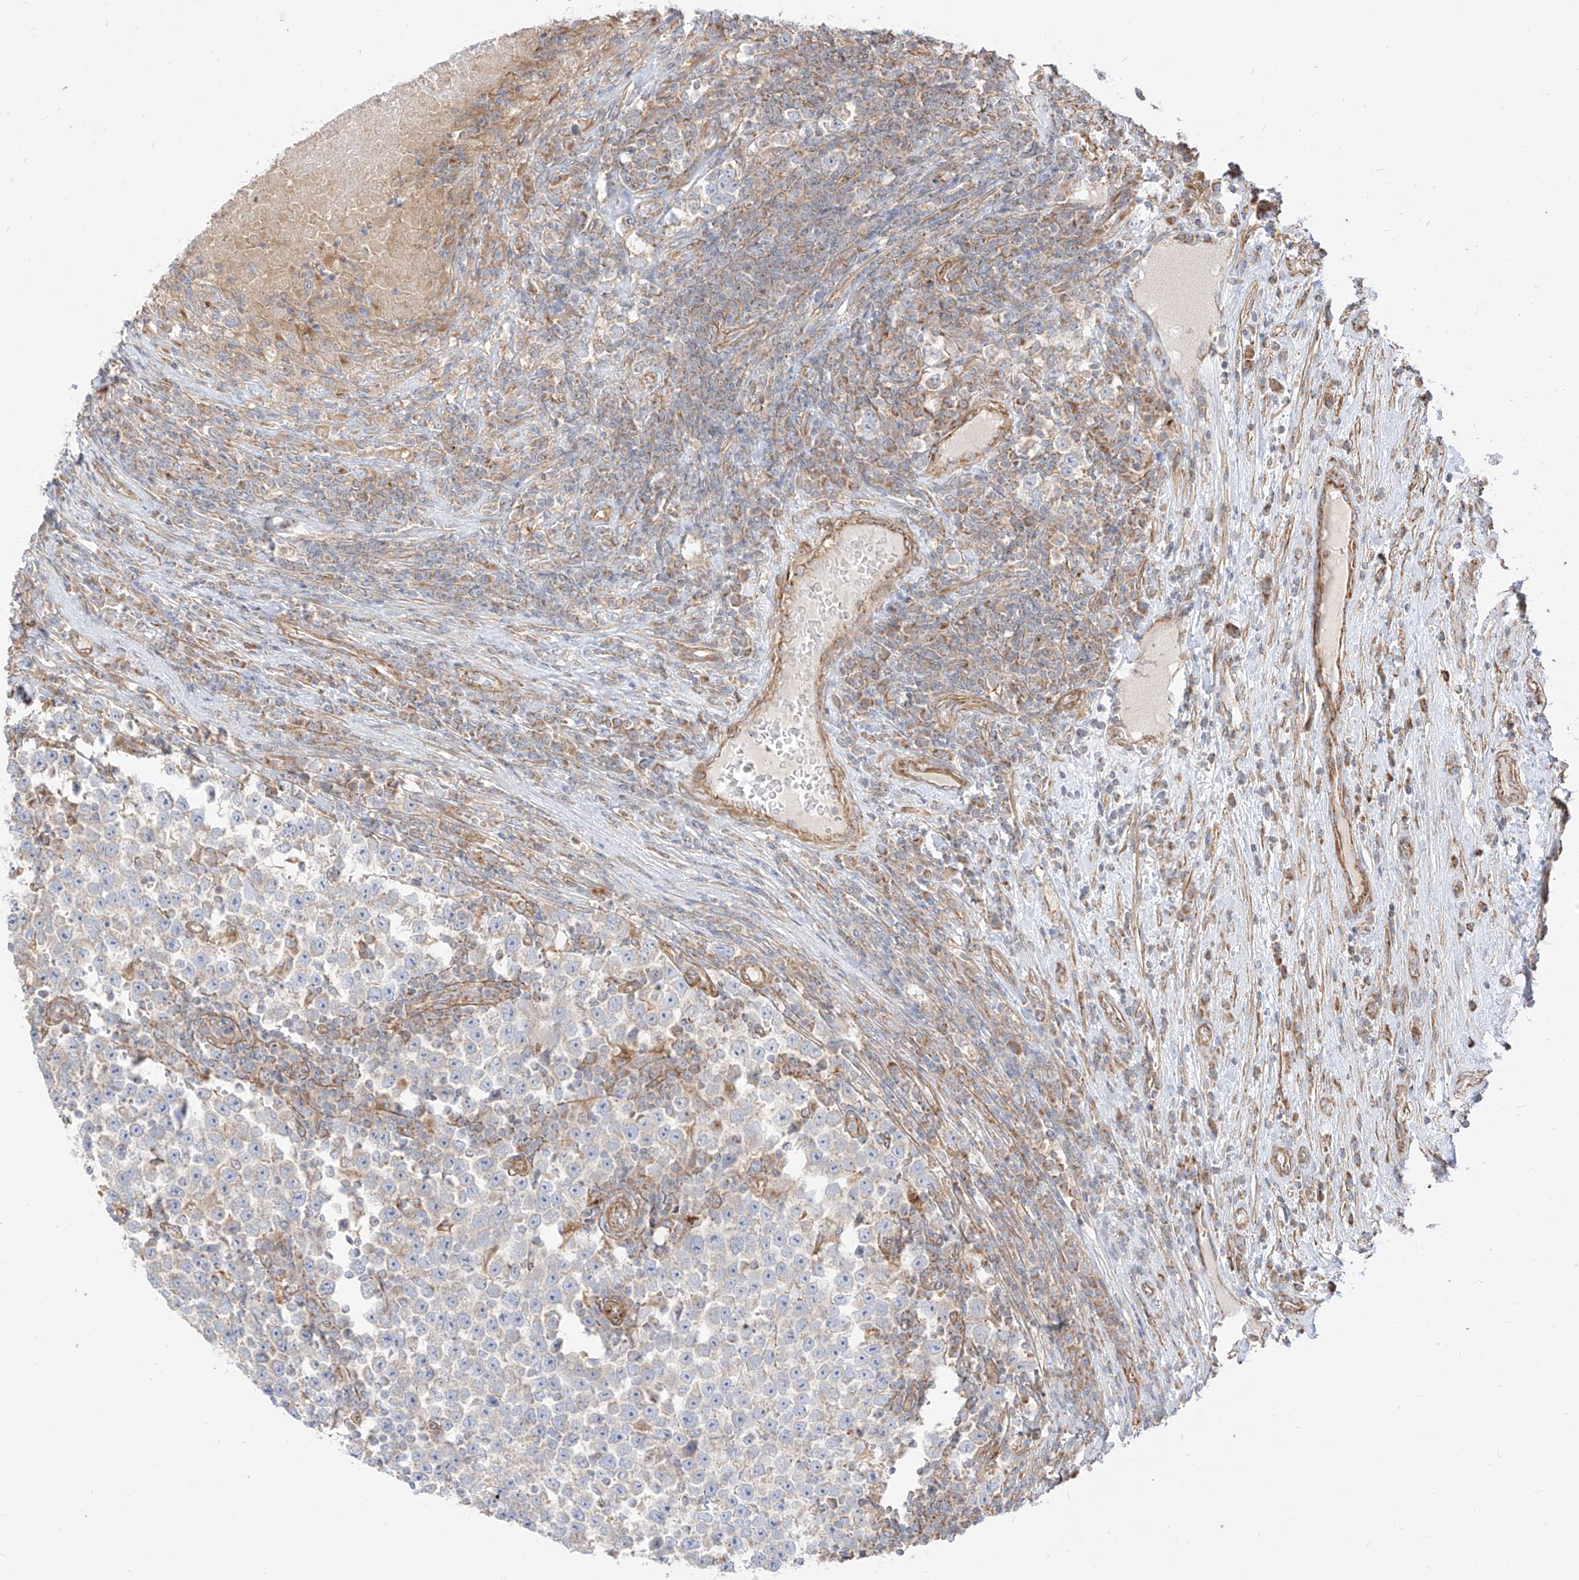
{"staining": {"intensity": "negative", "quantity": "none", "location": "none"}, "tissue": "testis cancer", "cell_type": "Tumor cells", "image_type": "cancer", "snomed": [{"axis": "morphology", "description": "Normal tissue, NOS"}, {"axis": "morphology", "description": "Seminoma, NOS"}, {"axis": "topography", "description": "Testis"}], "caption": "Immunohistochemical staining of human testis cancer (seminoma) exhibits no significant staining in tumor cells. The staining was performed using DAB to visualize the protein expression in brown, while the nuclei were stained in blue with hematoxylin (Magnification: 20x).", "gene": "PLCL1", "patient": {"sex": "male", "age": 43}}